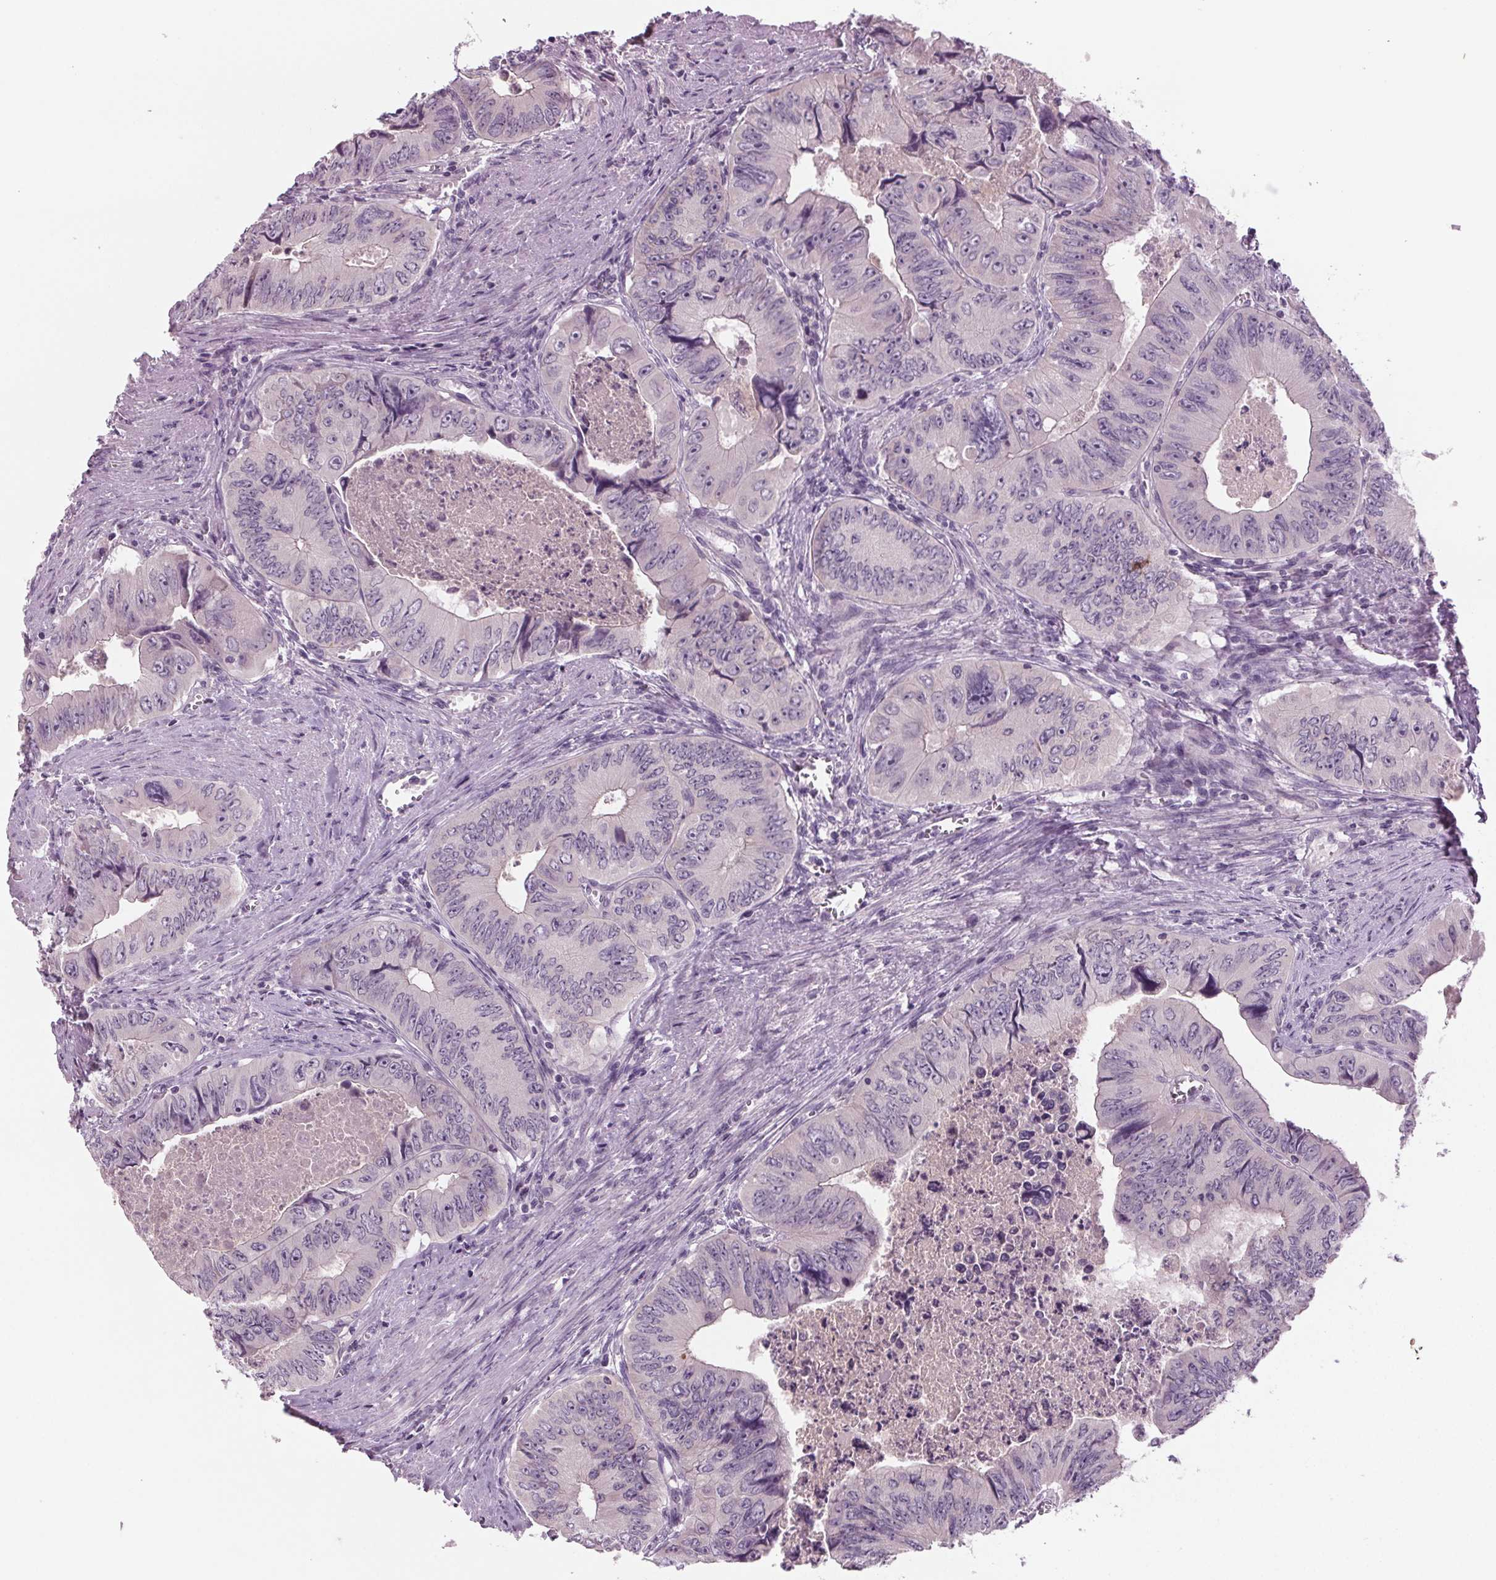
{"staining": {"intensity": "negative", "quantity": "none", "location": "none"}, "tissue": "colorectal cancer", "cell_type": "Tumor cells", "image_type": "cancer", "snomed": [{"axis": "morphology", "description": "Adenocarcinoma, NOS"}, {"axis": "topography", "description": "Colon"}], "caption": "A high-resolution image shows immunohistochemistry staining of adenocarcinoma (colorectal), which displays no significant expression in tumor cells. The staining was performed using DAB to visualize the protein expression in brown, while the nuclei were stained in blue with hematoxylin (Magnification: 20x).", "gene": "BHLHE22", "patient": {"sex": "female", "age": 84}}